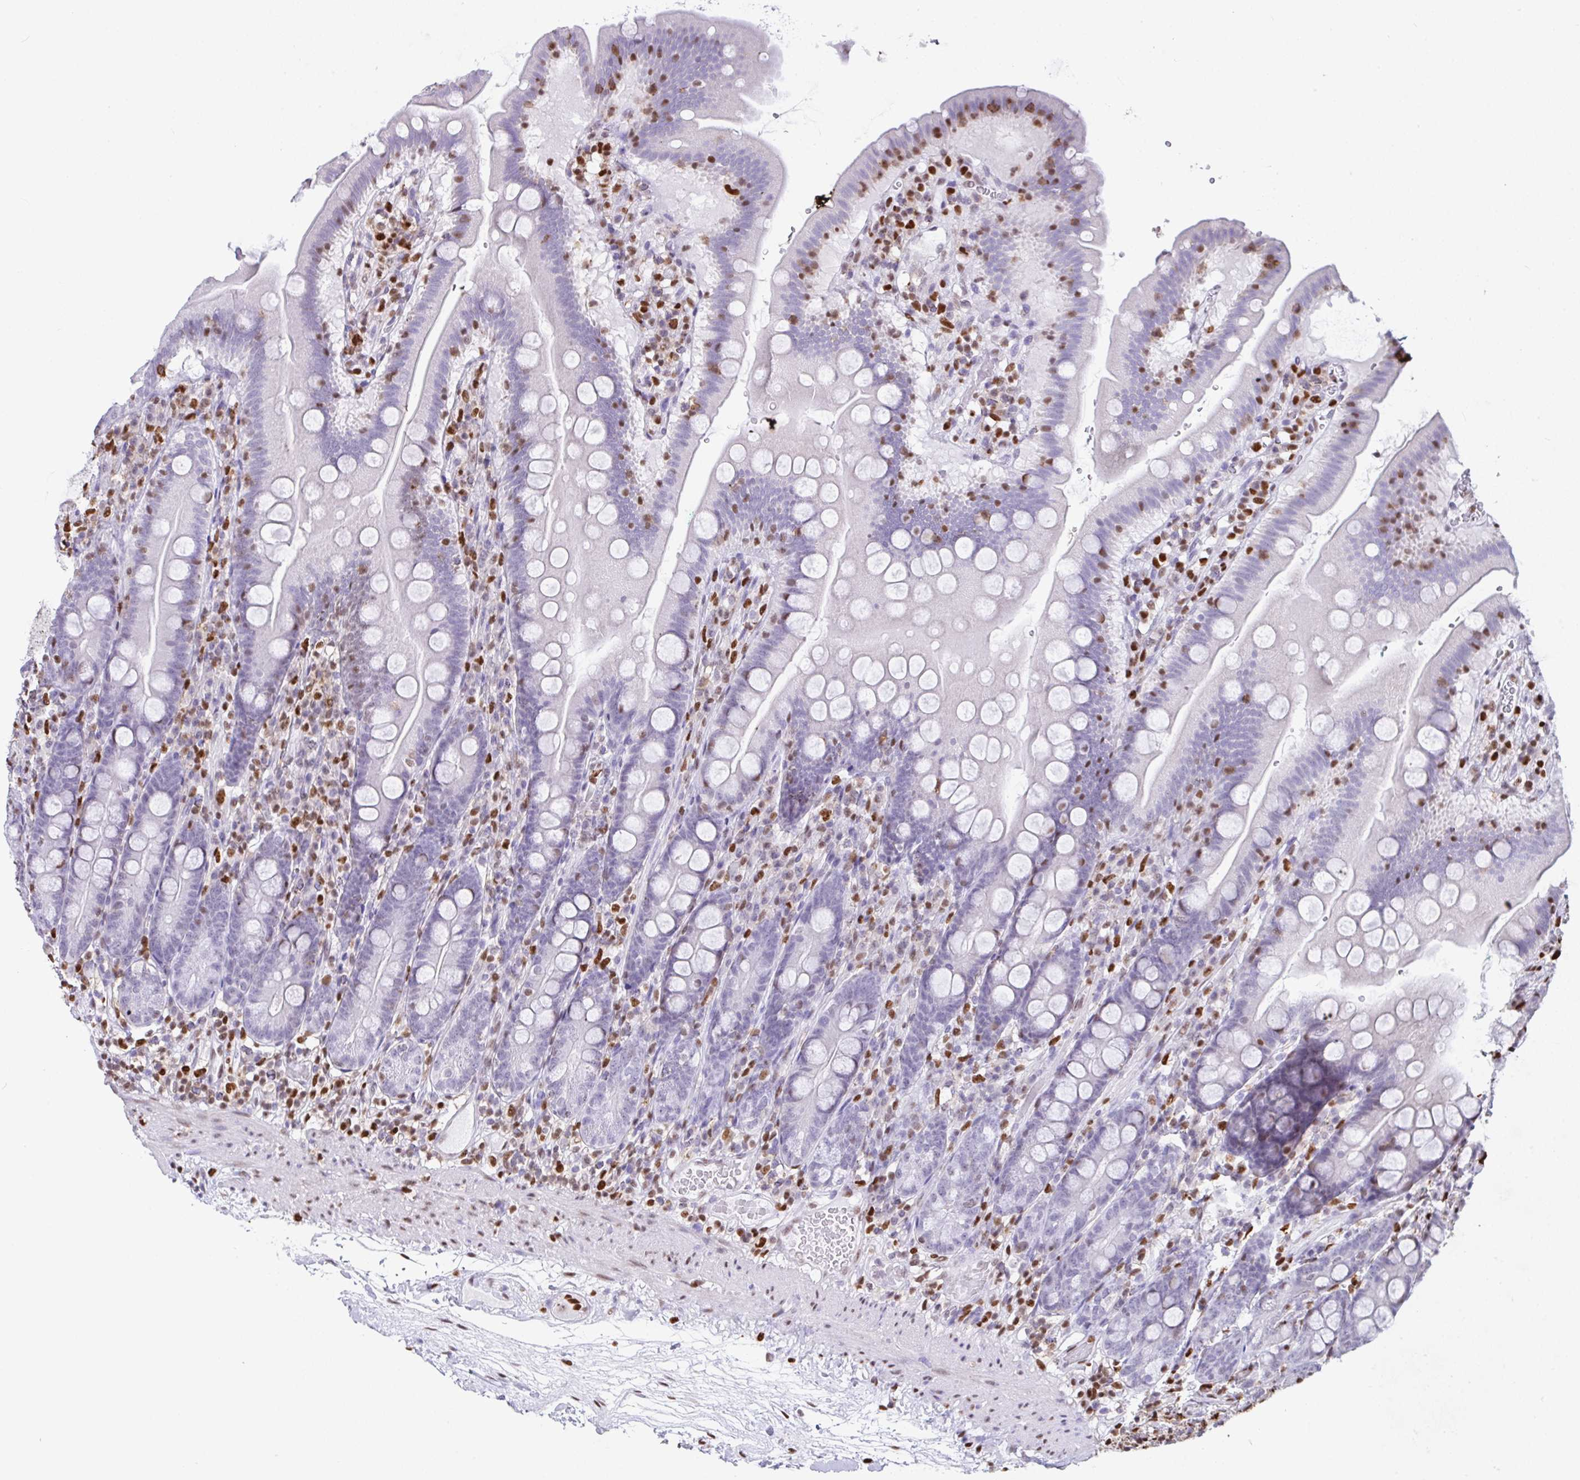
{"staining": {"intensity": "negative", "quantity": "none", "location": "none"}, "tissue": "duodenum", "cell_type": "Glandular cells", "image_type": "normal", "snomed": [{"axis": "morphology", "description": "Normal tissue, NOS"}, {"axis": "topography", "description": "Duodenum"}], "caption": "IHC of benign duodenum exhibits no positivity in glandular cells.", "gene": "BTBD10", "patient": {"sex": "female", "age": 67}}